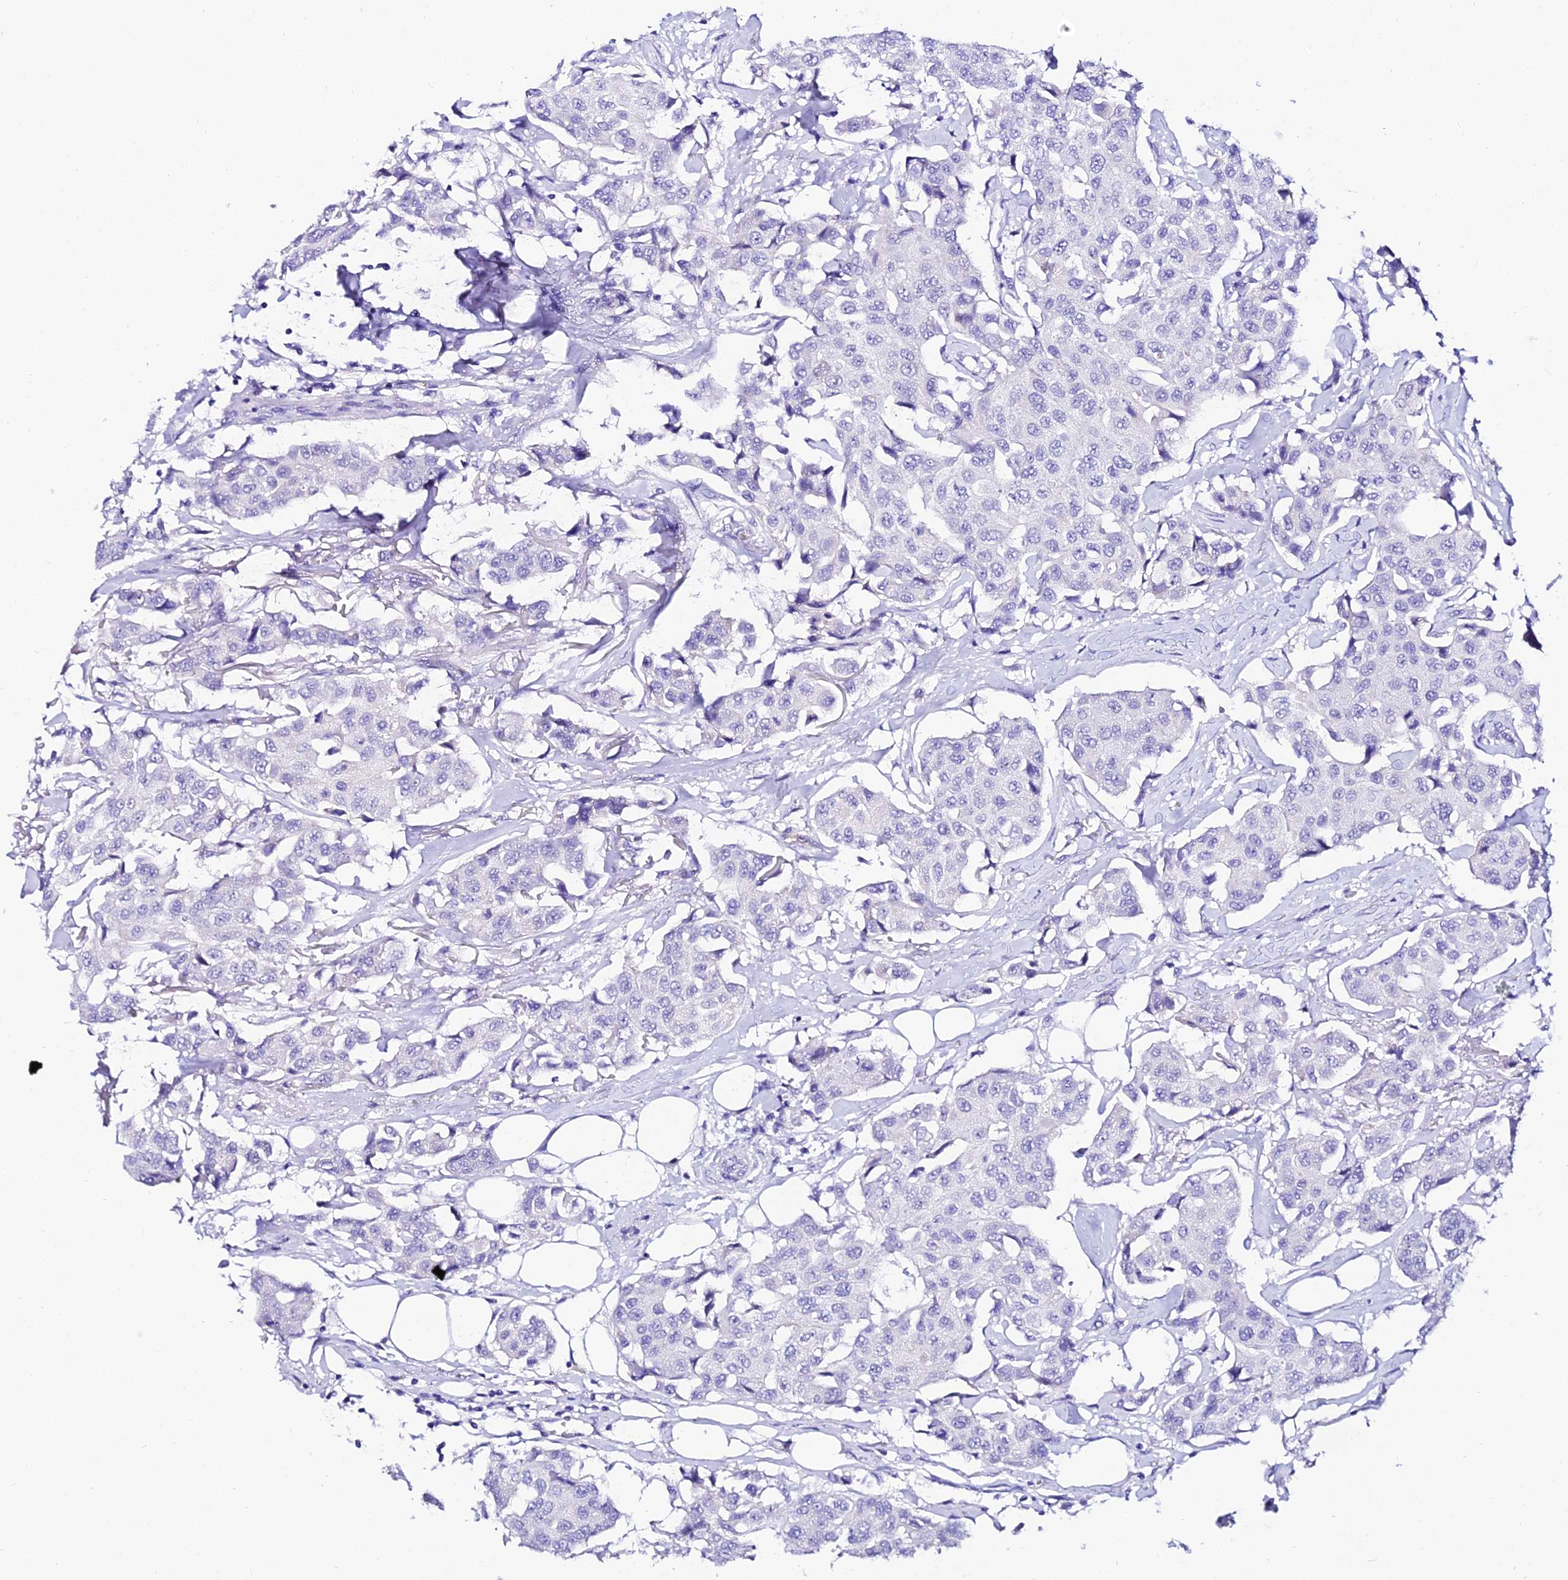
{"staining": {"intensity": "negative", "quantity": "none", "location": "none"}, "tissue": "breast cancer", "cell_type": "Tumor cells", "image_type": "cancer", "snomed": [{"axis": "morphology", "description": "Duct carcinoma"}, {"axis": "topography", "description": "Breast"}], "caption": "Immunohistochemistry of human breast cancer demonstrates no positivity in tumor cells.", "gene": "DEFB106A", "patient": {"sex": "female", "age": 80}}